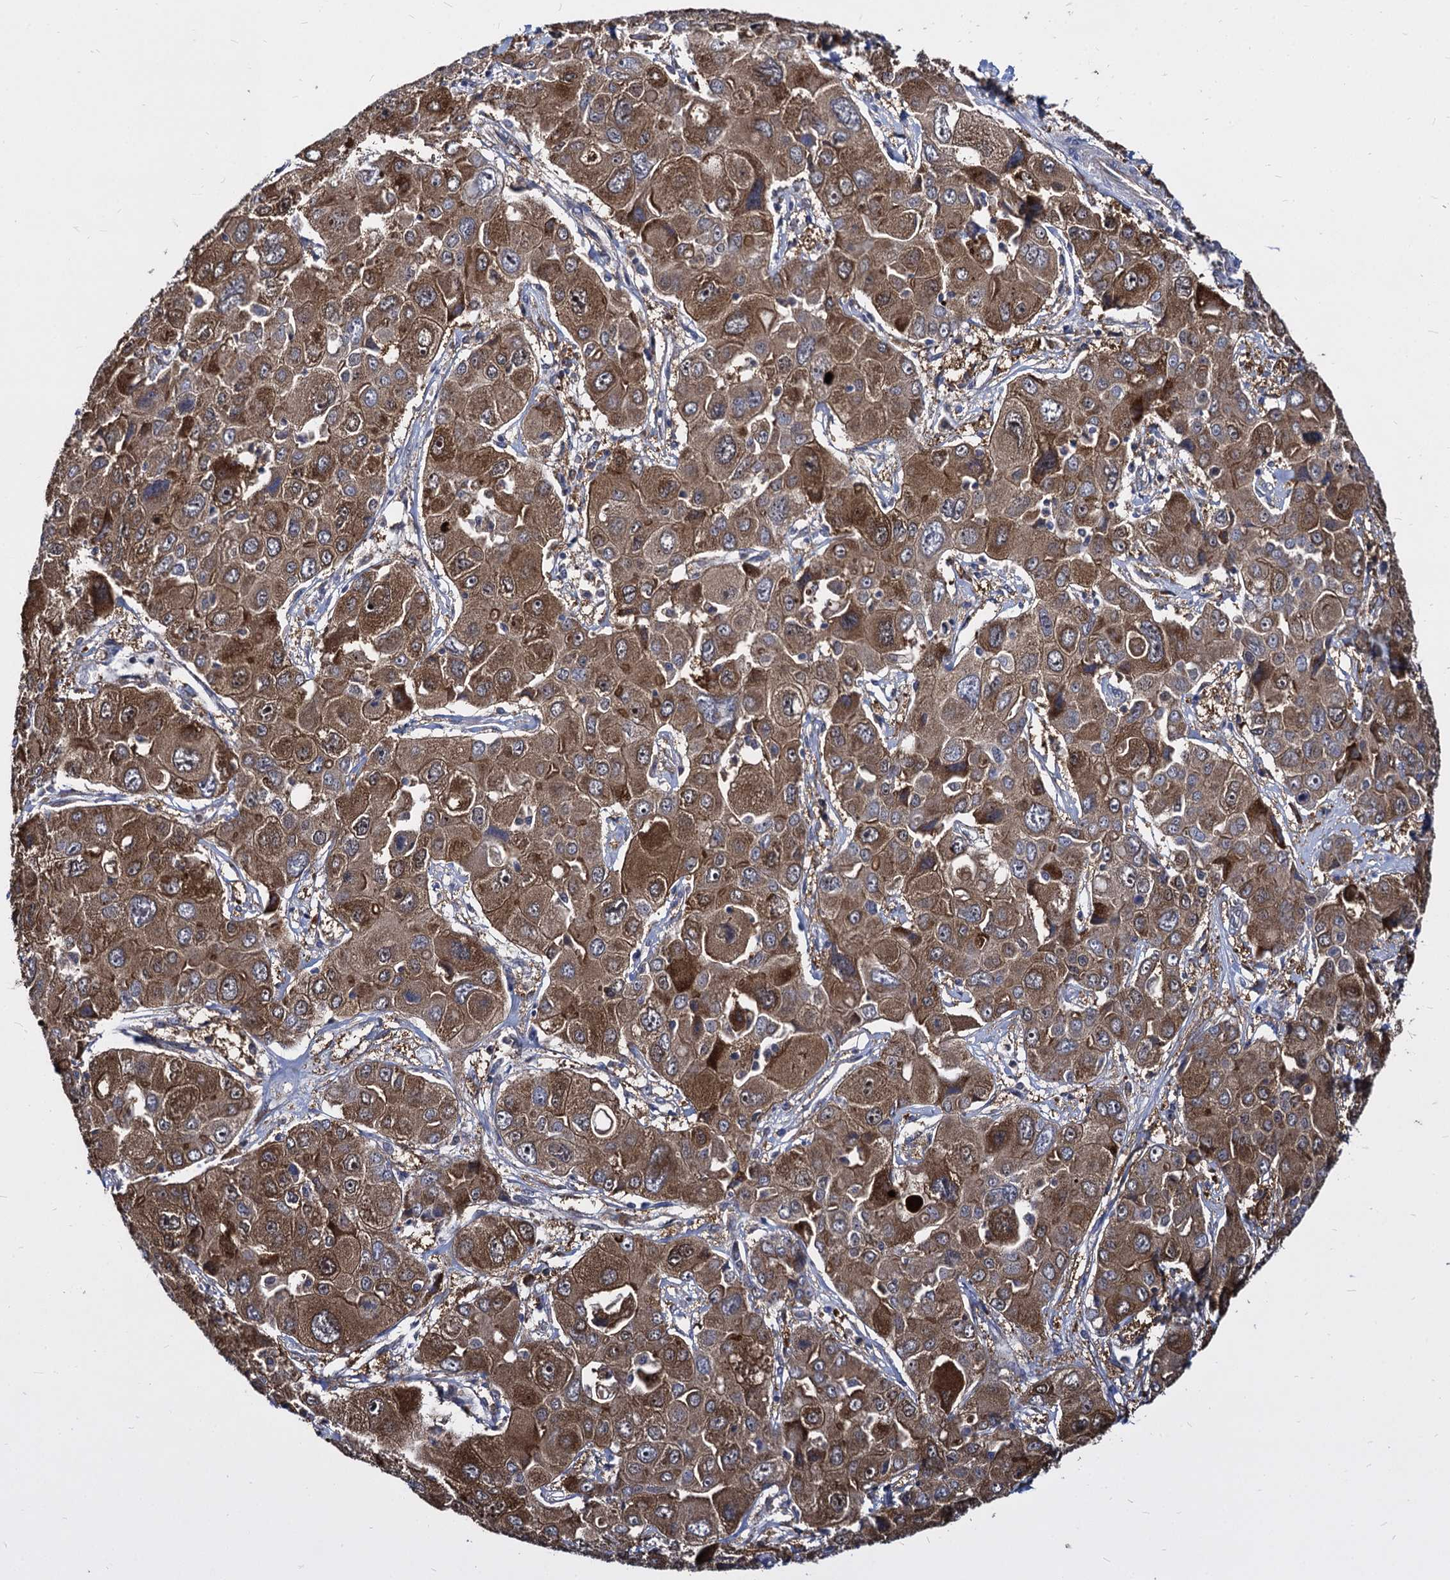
{"staining": {"intensity": "moderate", "quantity": ">75%", "location": "cytoplasmic/membranous,nuclear"}, "tissue": "liver cancer", "cell_type": "Tumor cells", "image_type": "cancer", "snomed": [{"axis": "morphology", "description": "Cholangiocarcinoma"}, {"axis": "topography", "description": "Liver"}], "caption": "Tumor cells demonstrate medium levels of moderate cytoplasmic/membranous and nuclear positivity in about >75% of cells in cholangiocarcinoma (liver).", "gene": "NME1", "patient": {"sex": "male", "age": 67}}